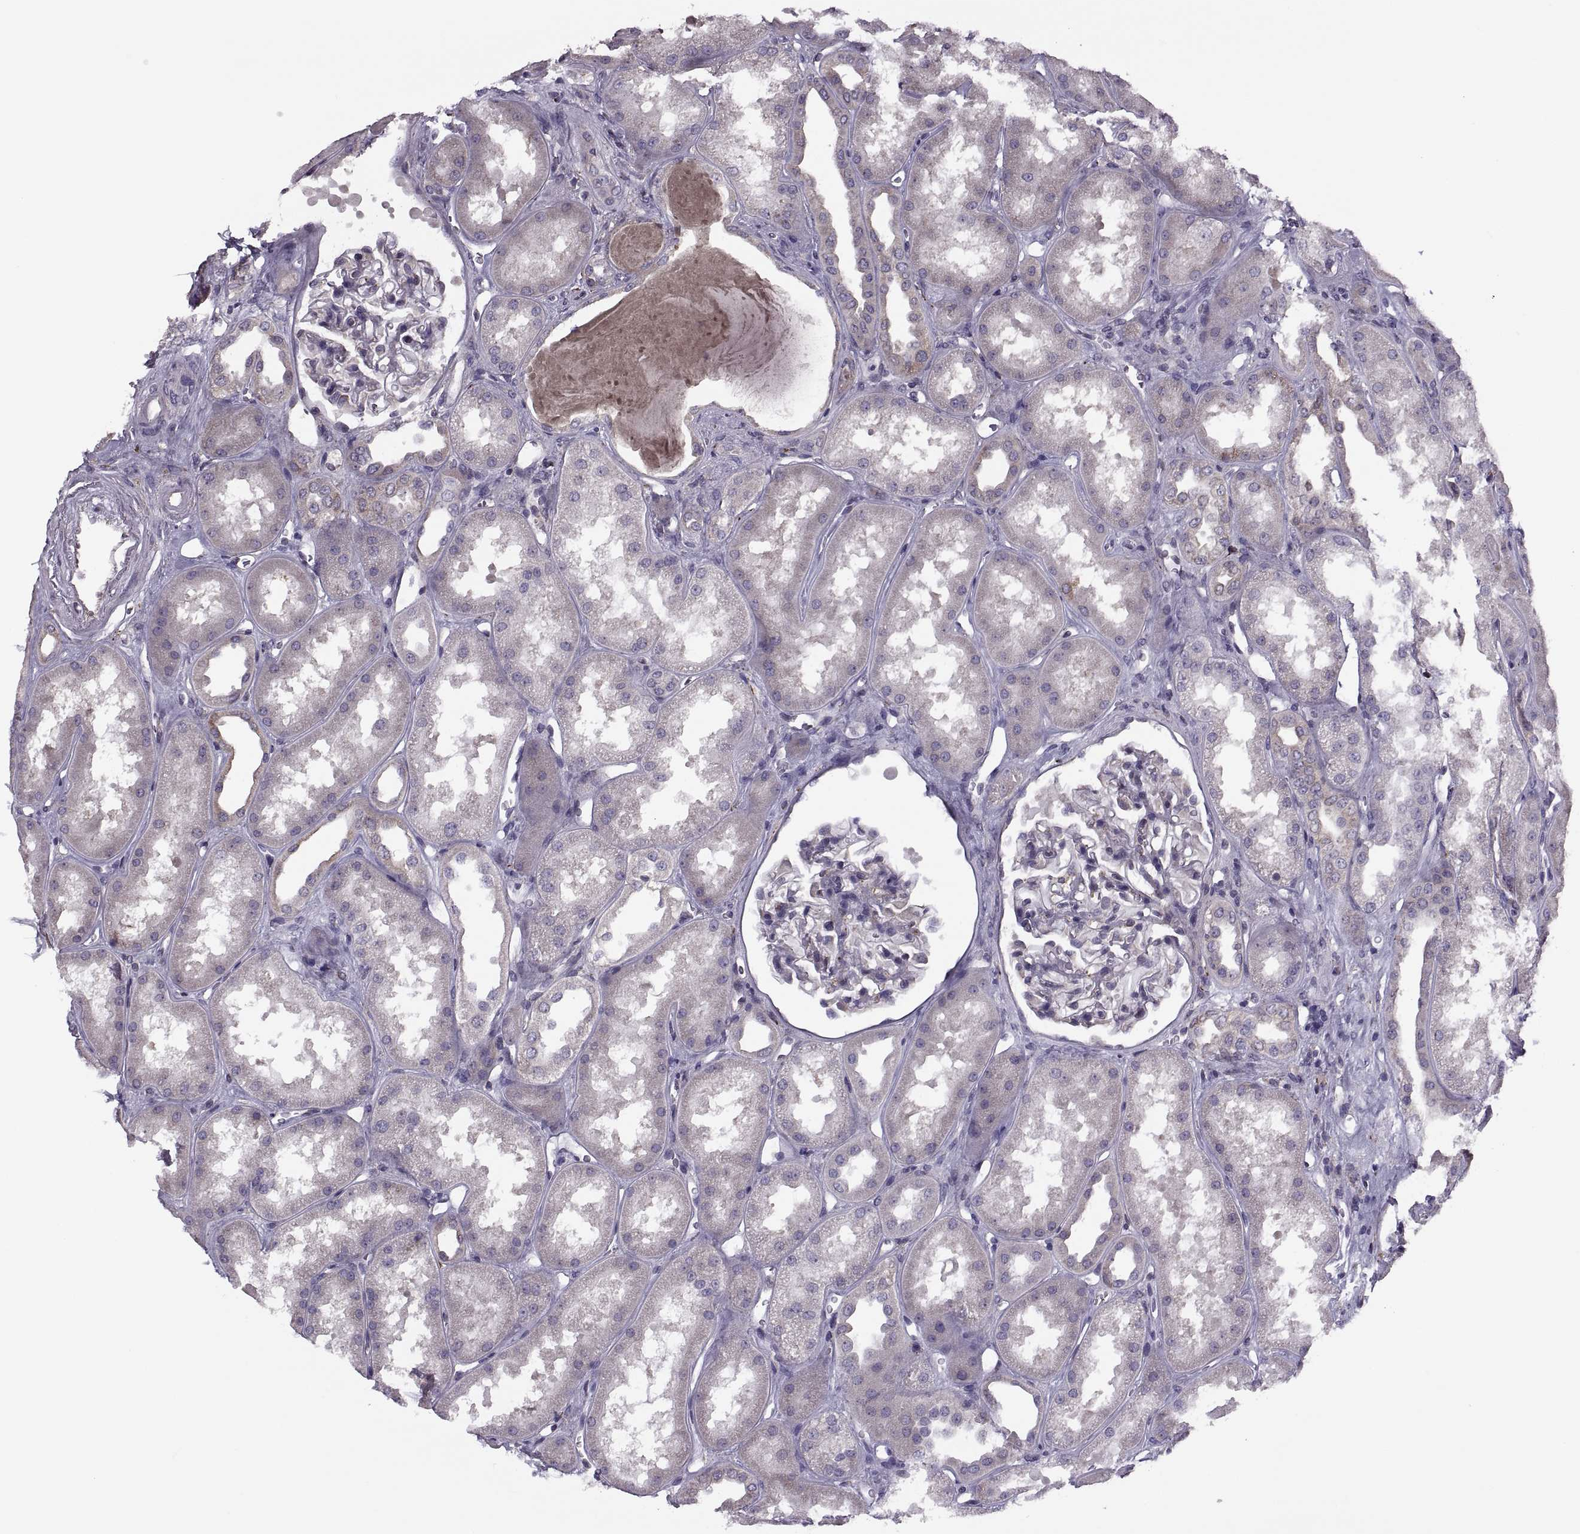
{"staining": {"intensity": "negative", "quantity": "none", "location": "none"}, "tissue": "kidney", "cell_type": "Cells in glomeruli", "image_type": "normal", "snomed": [{"axis": "morphology", "description": "Normal tissue, NOS"}, {"axis": "topography", "description": "Kidney"}], "caption": "Protein analysis of benign kidney reveals no significant expression in cells in glomeruli. (Brightfield microscopy of DAB immunohistochemistry (IHC) at high magnification).", "gene": "LETM2", "patient": {"sex": "male", "age": 61}}